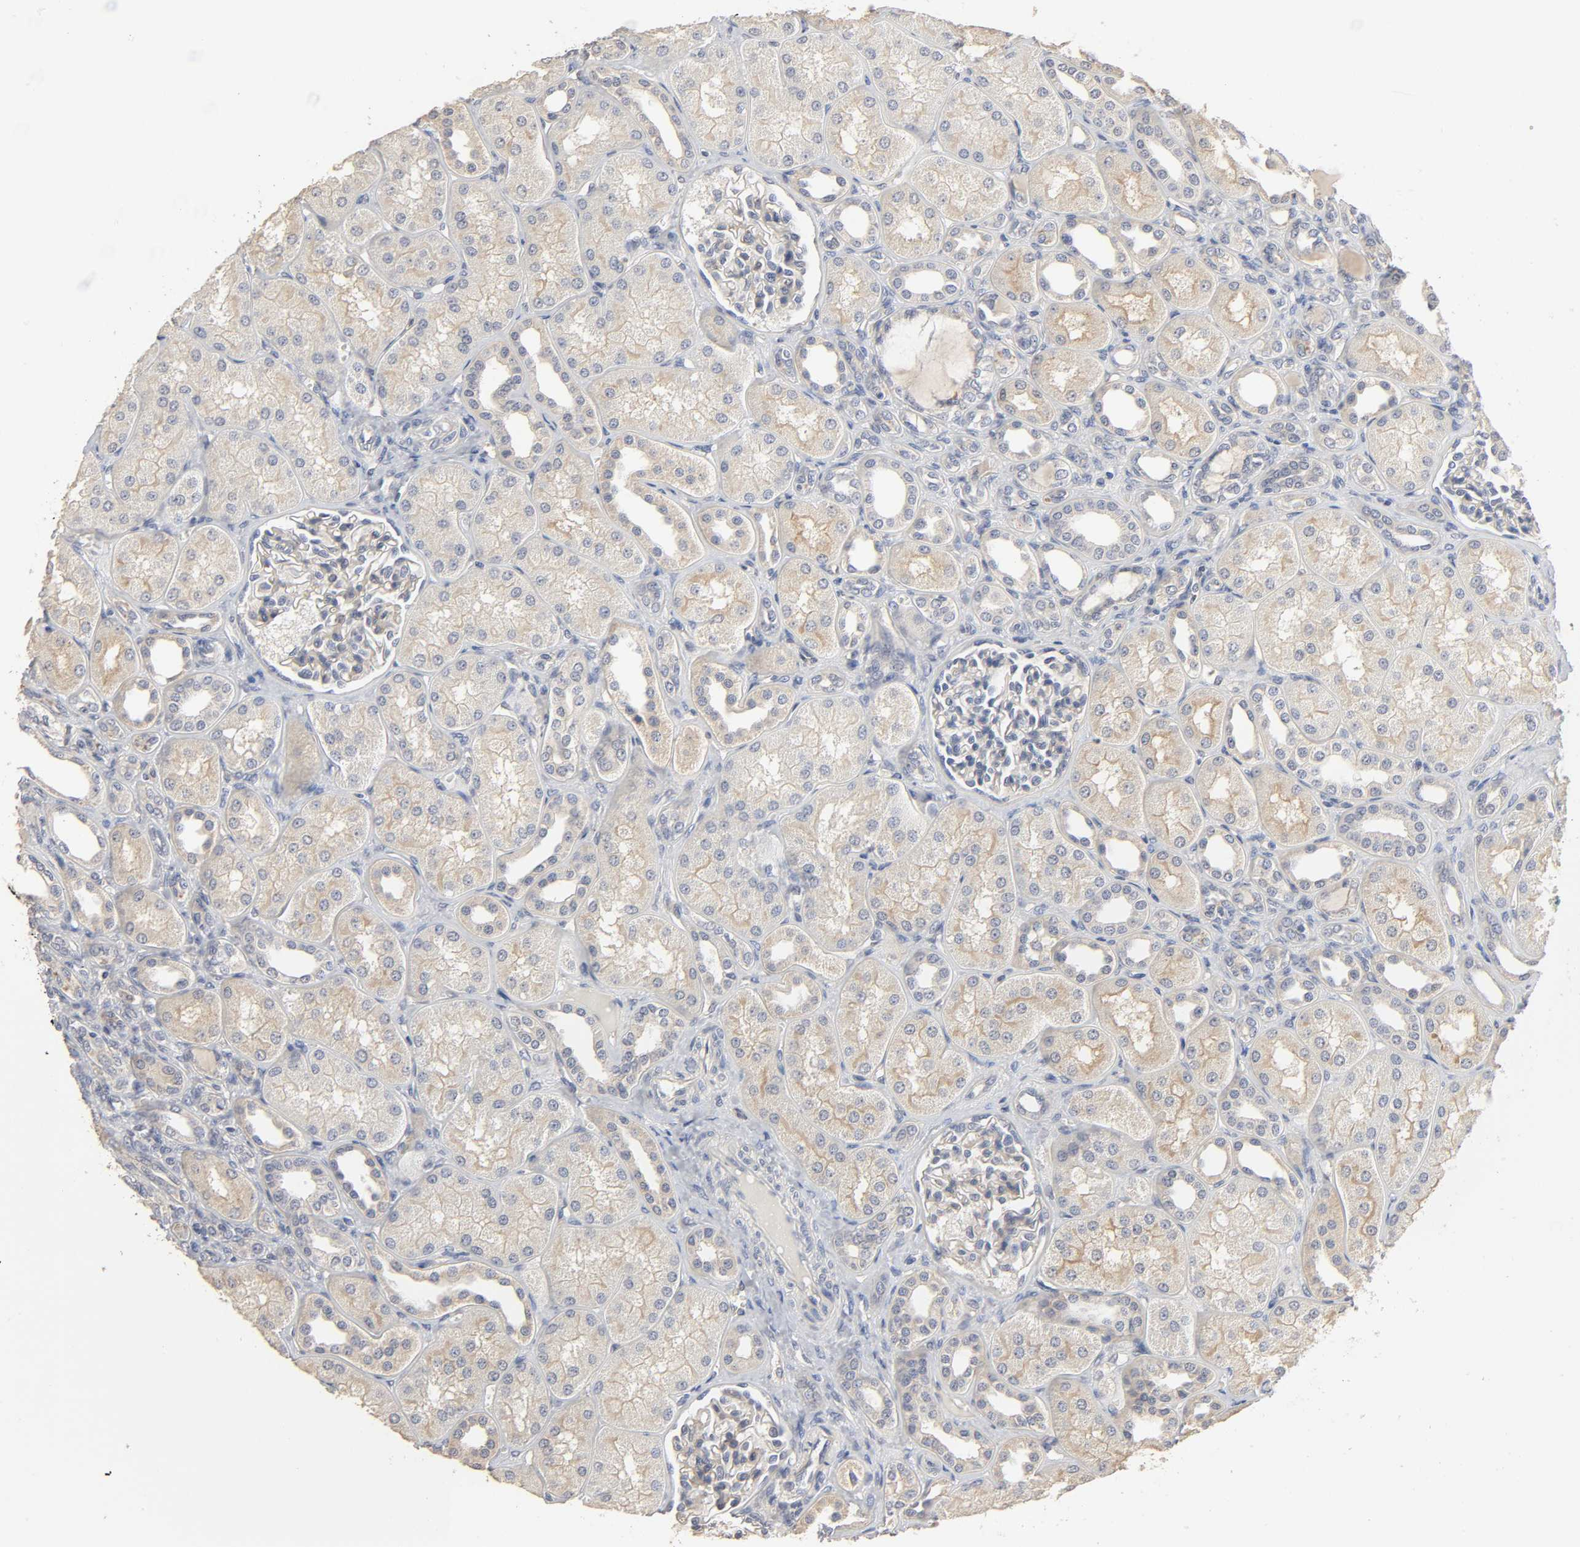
{"staining": {"intensity": "negative", "quantity": "none", "location": "none"}, "tissue": "kidney", "cell_type": "Cells in glomeruli", "image_type": "normal", "snomed": [{"axis": "morphology", "description": "Normal tissue, NOS"}, {"axis": "topography", "description": "Kidney"}], "caption": "Immunohistochemistry photomicrograph of benign kidney: kidney stained with DAB exhibits no significant protein positivity in cells in glomeruli.", "gene": "SLC10A2", "patient": {"sex": "male", "age": 7}}